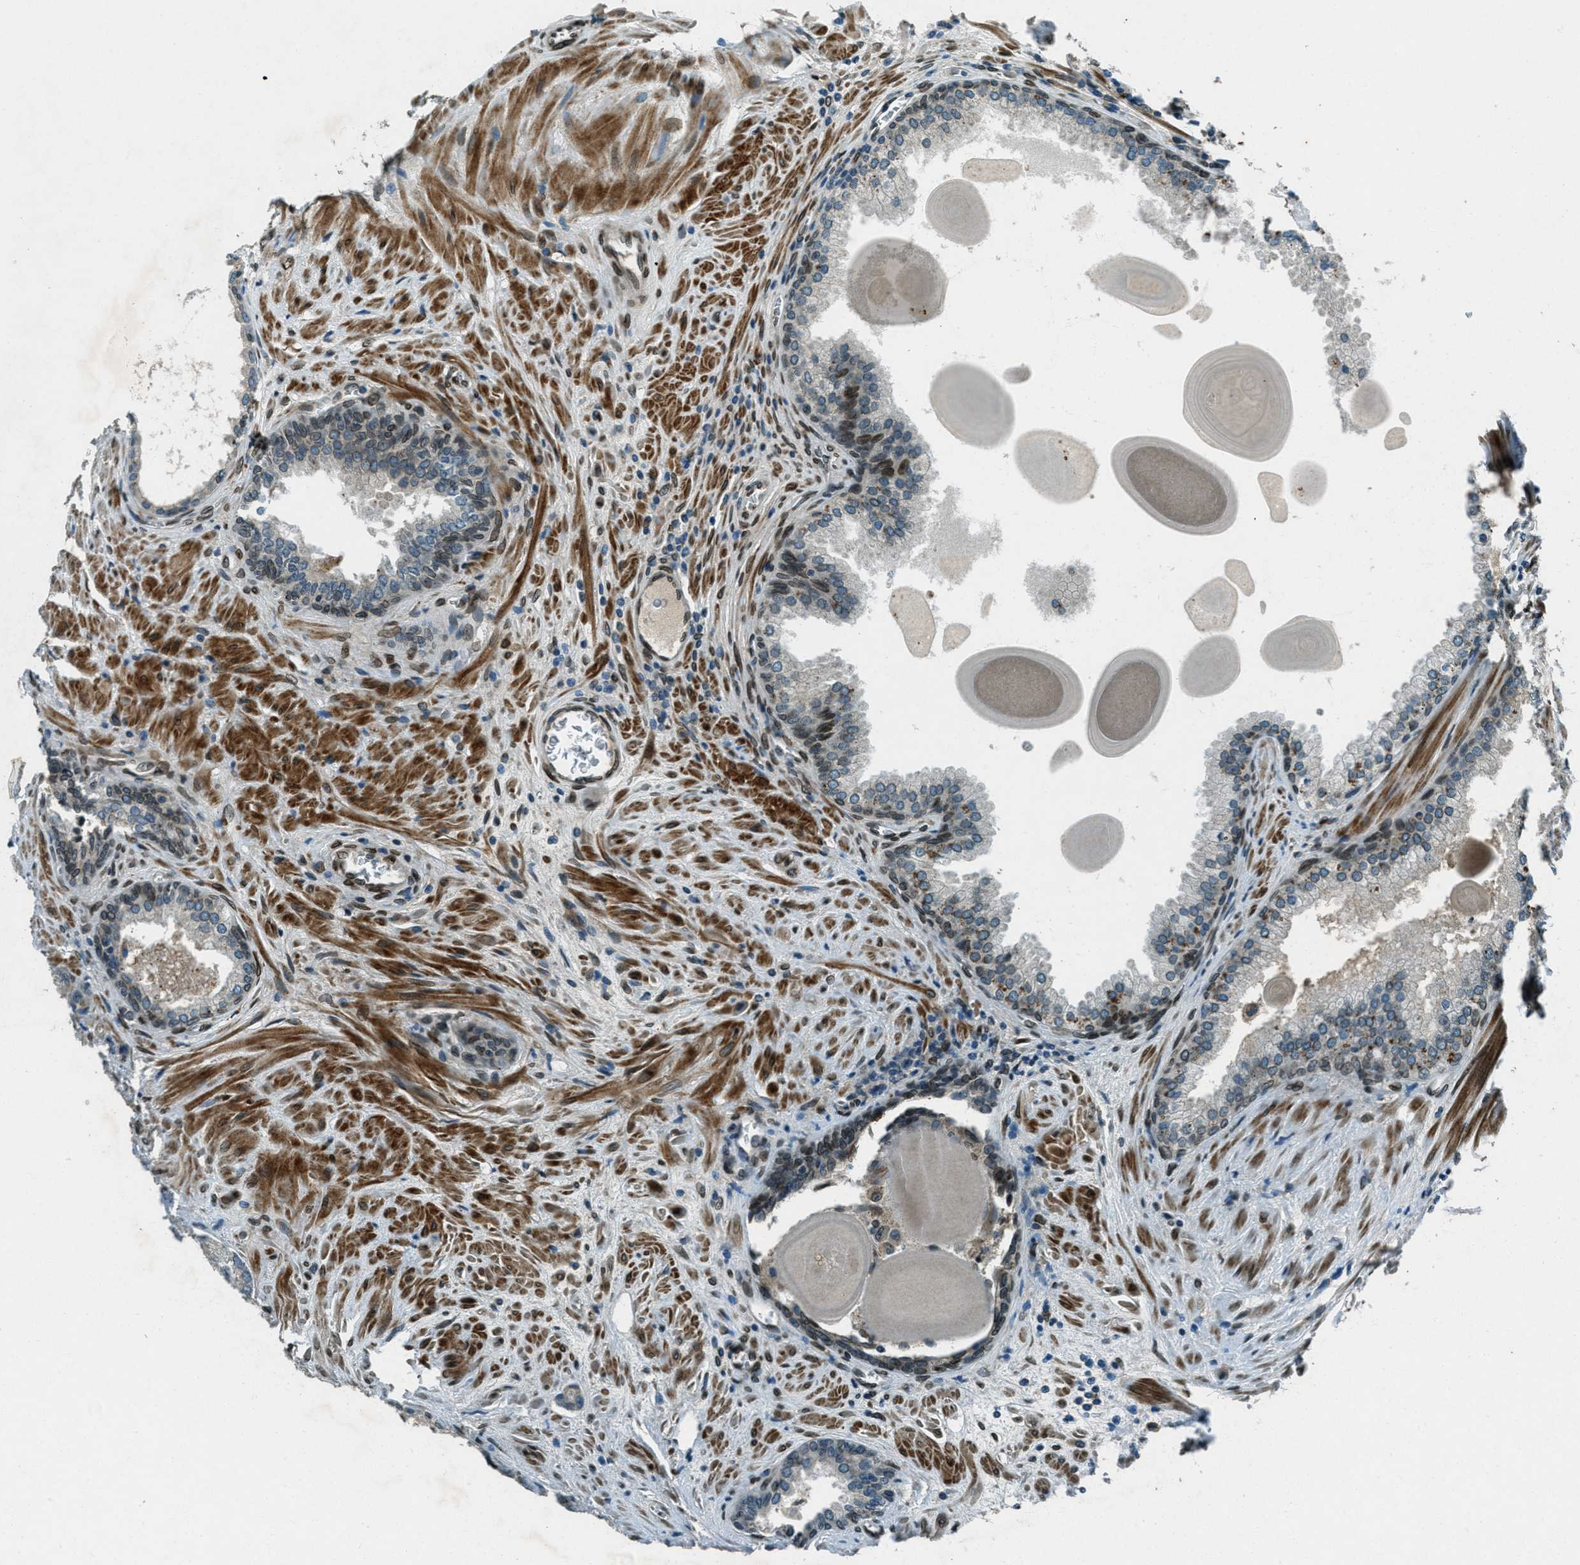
{"staining": {"intensity": "strong", "quantity": "<25%", "location": "cytoplasmic/membranous"}, "tissue": "prostate cancer", "cell_type": "Tumor cells", "image_type": "cancer", "snomed": [{"axis": "morphology", "description": "Adenocarcinoma, High grade"}, {"axis": "topography", "description": "Prostate"}], "caption": "This is a photomicrograph of immunohistochemistry (IHC) staining of prostate adenocarcinoma (high-grade), which shows strong expression in the cytoplasmic/membranous of tumor cells.", "gene": "LEMD2", "patient": {"sex": "male", "age": 65}}